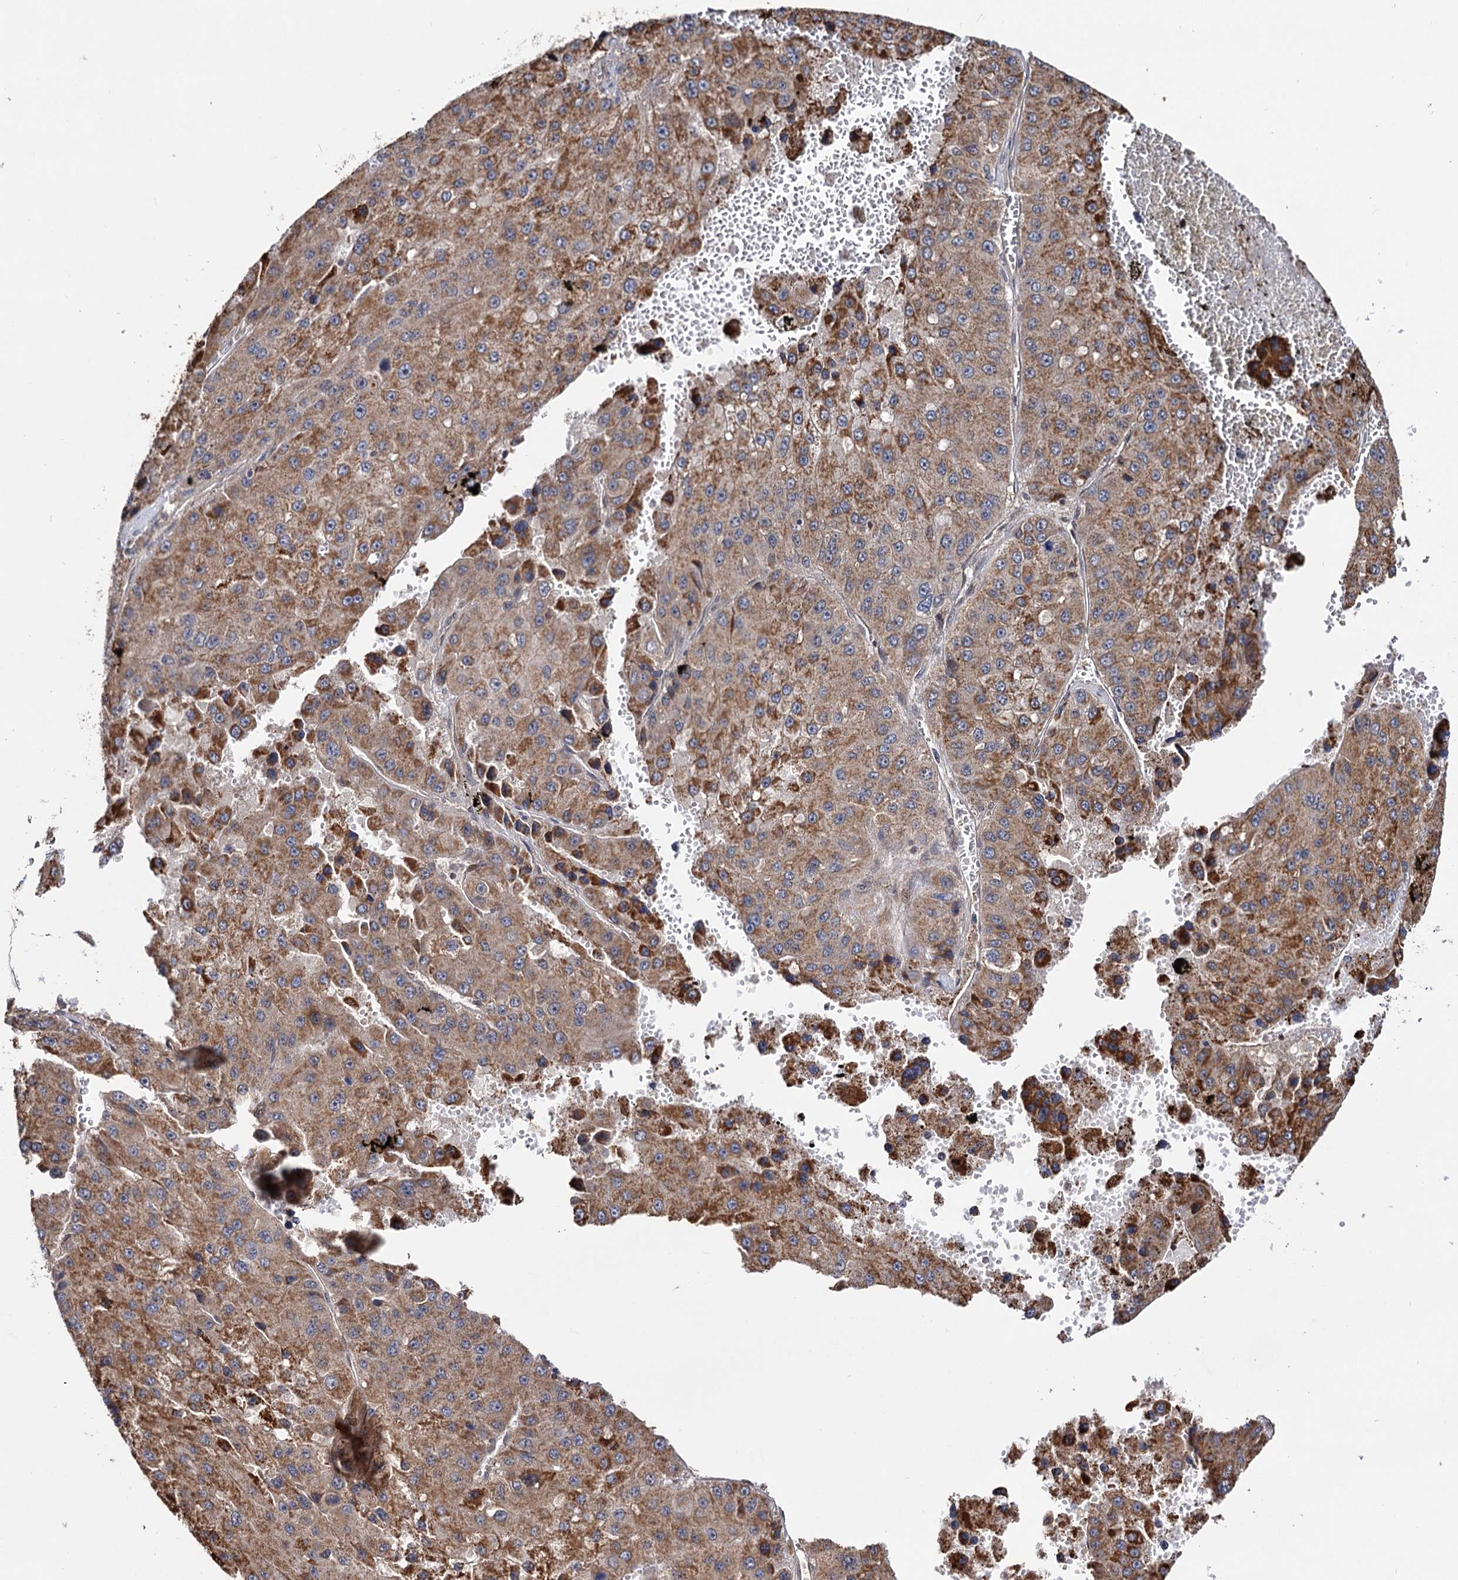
{"staining": {"intensity": "moderate", "quantity": ">75%", "location": "cytoplasmic/membranous"}, "tissue": "liver cancer", "cell_type": "Tumor cells", "image_type": "cancer", "snomed": [{"axis": "morphology", "description": "Carcinoma, Hepatocellular, NOS"}, {"axis": "topography", "description": "Liver"}], "caption": "Protein expression analysis of liver cancer demonstrates moderate cytoplasmic/membranous positivity in about >75% of tumor cells.", "gene": "CEP76", "patient": {"sex": "female", "age": 73}}